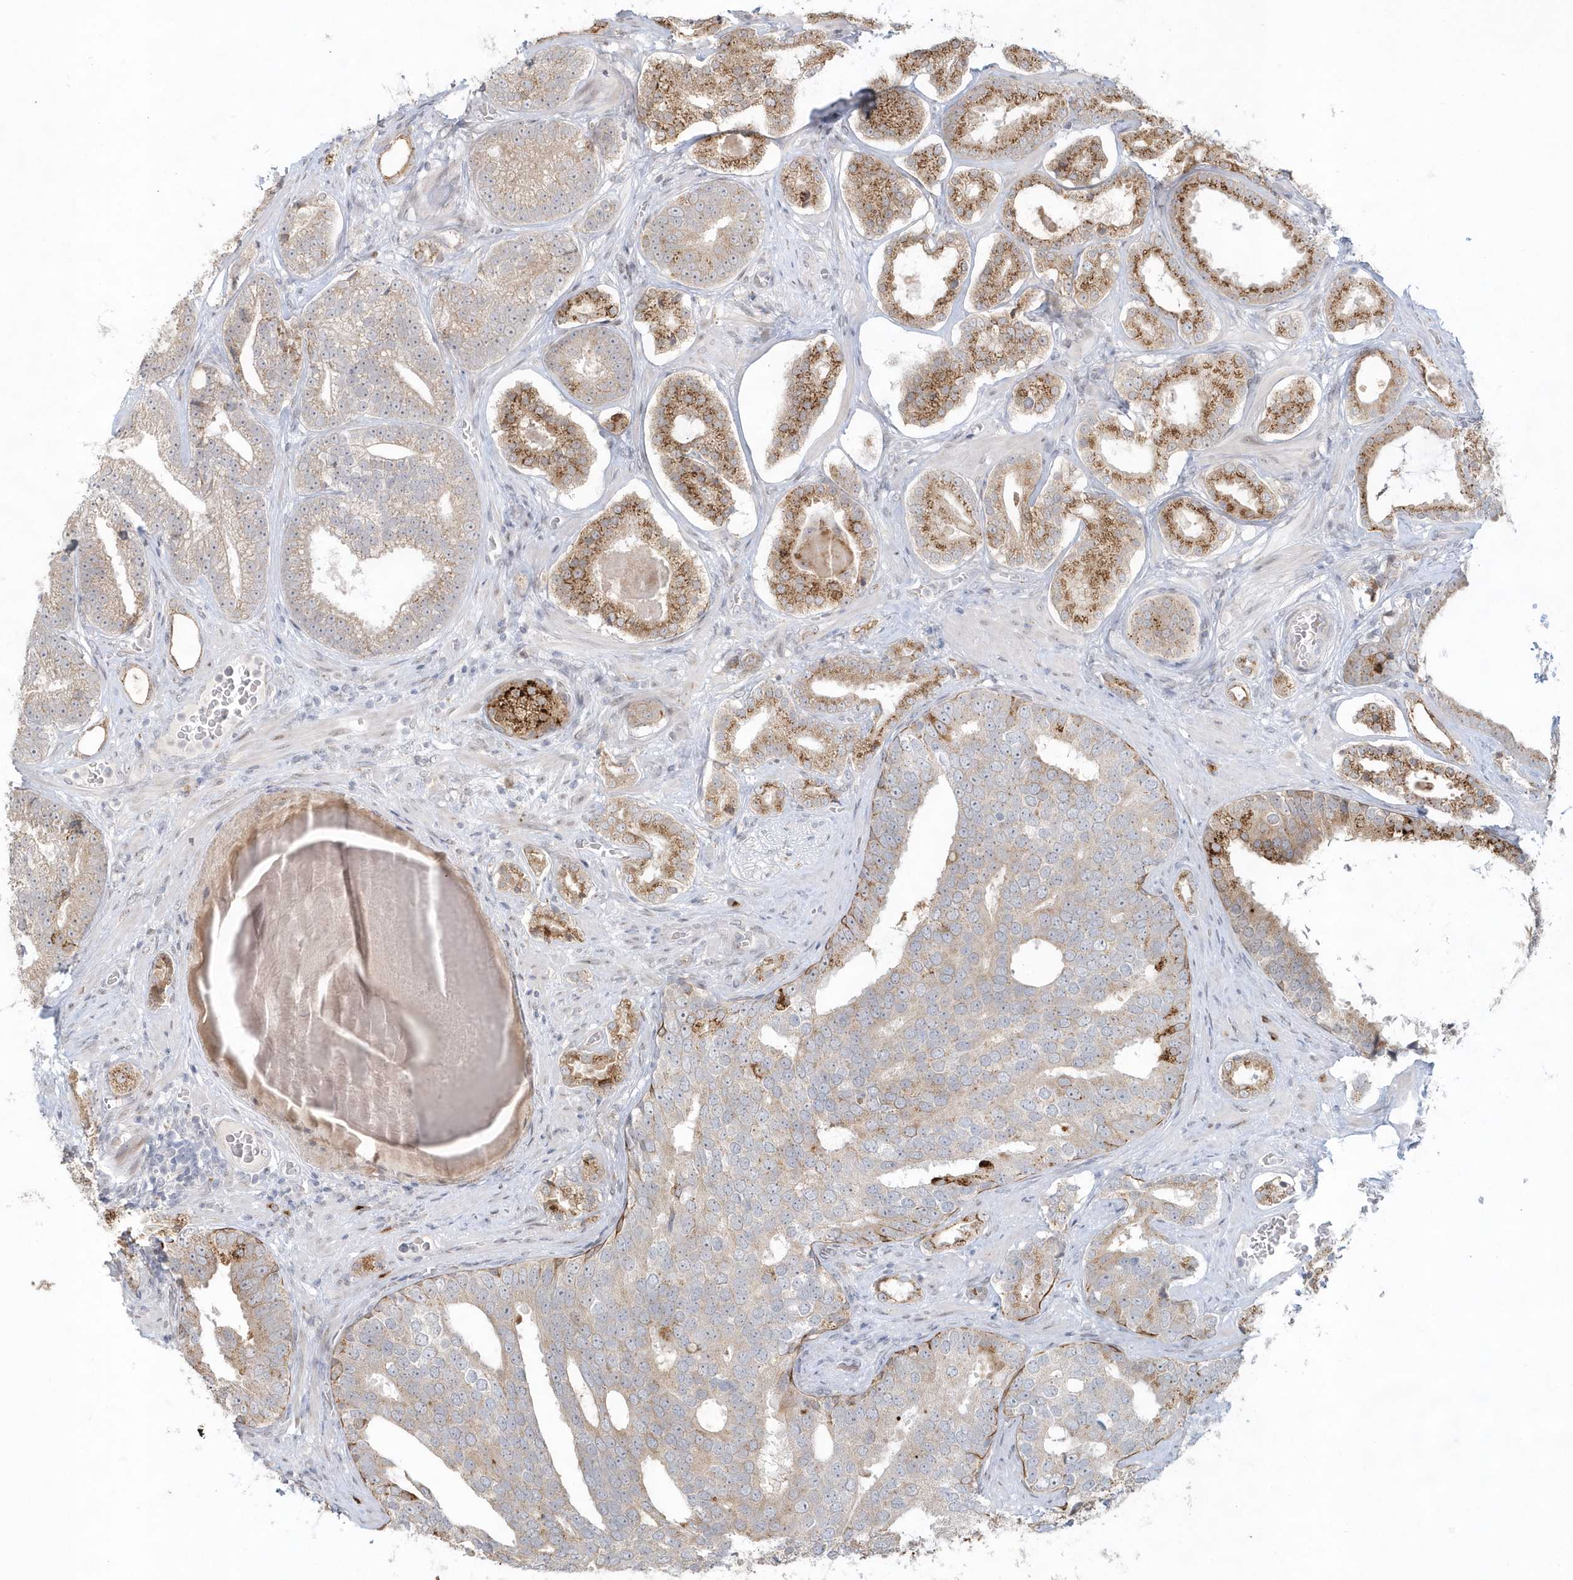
{"staining": {"intensity": "moderate", "quantity": "25%-75%", "location": "cytoplasmic/membranous"}, "tissue": "prostate cancer", "cell_type": "Tumor cells", "image_type": "cancer", "snomed": [{"axis": "morphology", "description": "Adenocarcinoma, High grade"}, {"axis": "topography", "description": "Prostate"}], "caption": "Moderate cytoplasmic/membranous expression is appreciated in about 25%-75% of tumor cells in prostate cancer.", "gene": "DHFR", "patient": {"sex": "male", "age": 60}}